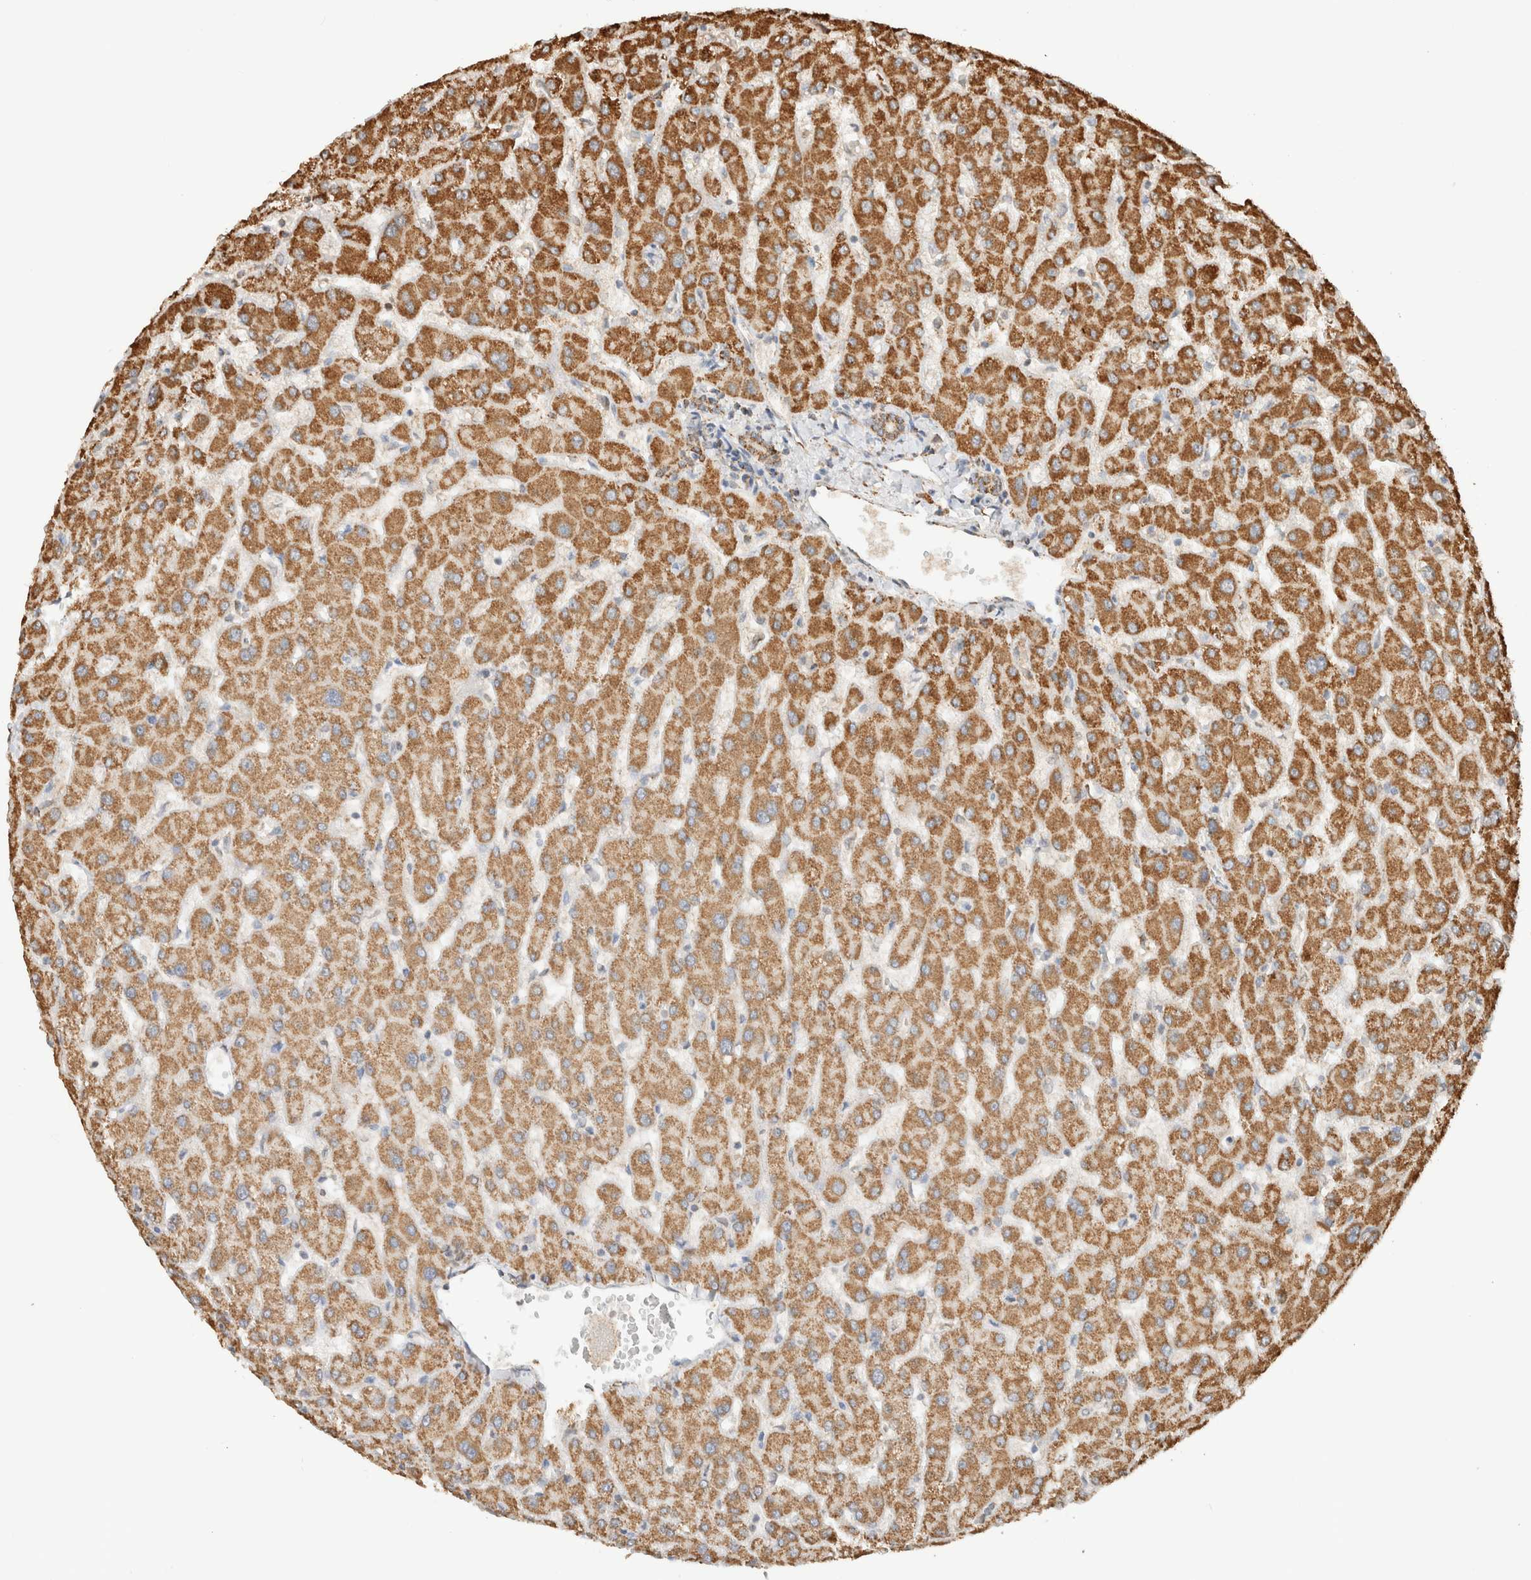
{"staining": {"intensity": "moderate", "quantity": ">75%", "location": "cytoplasmic/membranous"}, "tissue": "liver", "cell_type": "Cholangiocytes", "image_type": "normal", "snomed": [{"axis": "morphology", "description": "Normal tissue, NOS"}, {"axis": "topography", "description": "Liver"}], "caption": "The micrograph displays staining of unremarkable liver, revealing moderate cytoplasmic/membranous protein positivity (brown color) within cholangiocytes. The protein of interest is shown in brown color, while the nuclei are stained blue.", "gene": "SDC2", "patient": {"sex": "female", "age": 63}}